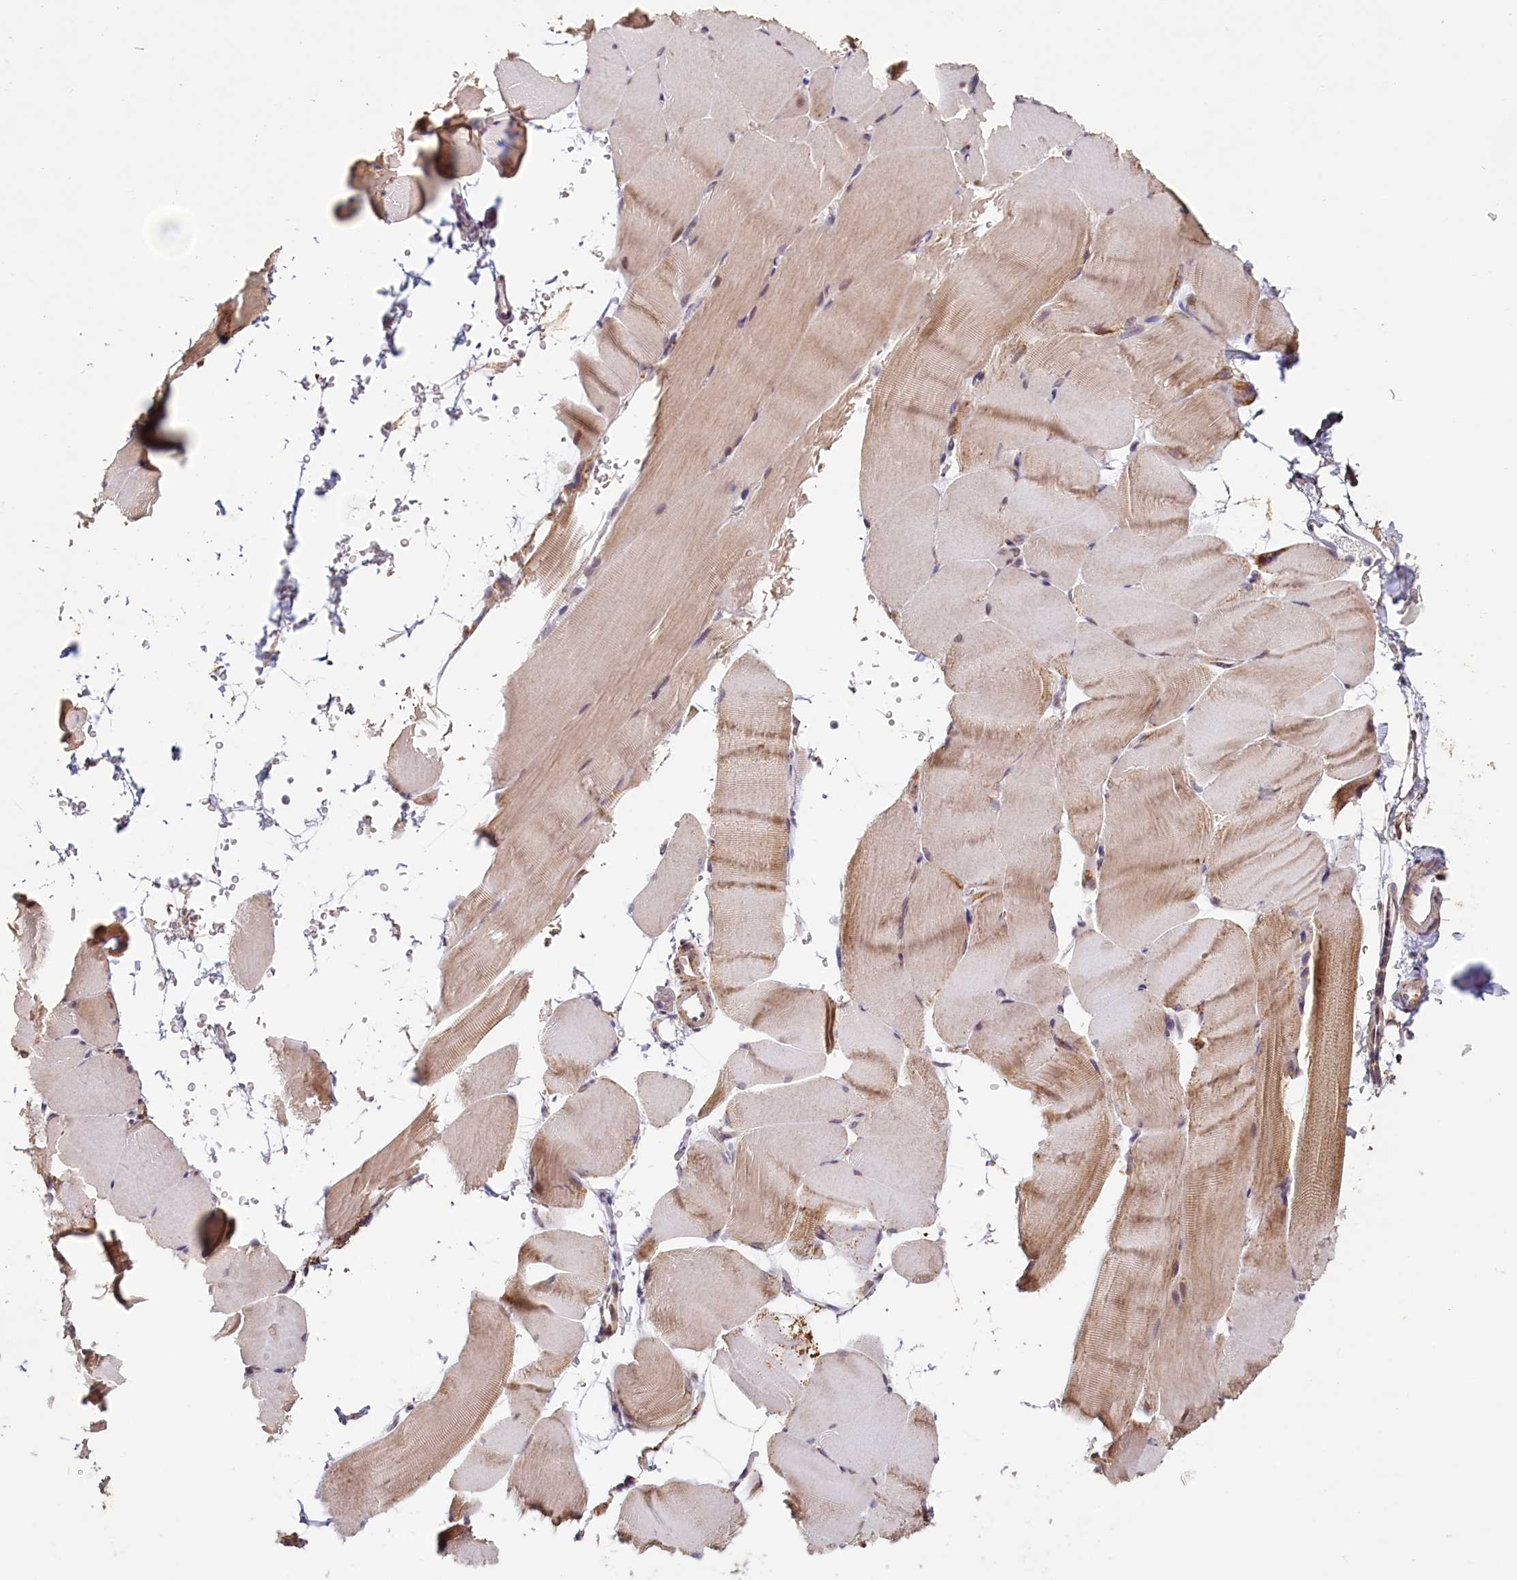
{"staining": {"intensity": "weak", "quantity": "25%-75%", "location": "cytoplasmic/membranous"}, "tissue": "skeletal muscle", "cell_type": "Myocytes", "image_type": "normal", "snomed": [{"axis": "morphology", "description": "Normal tissue, NOS"}, {"axis": "topography", "description": "Skeletal muscle"}, {"axis": "topography", "description": "Parathyroid gland"}], "caption": "Brown immunohistochemical staining in unremarkable human skeletal muscle displays weak cytoplasmic/membranous staining in approximately 25%-75% of myocytes.", "gene": "PDE6D", "patient": {"sex": "female", "age": 37}}